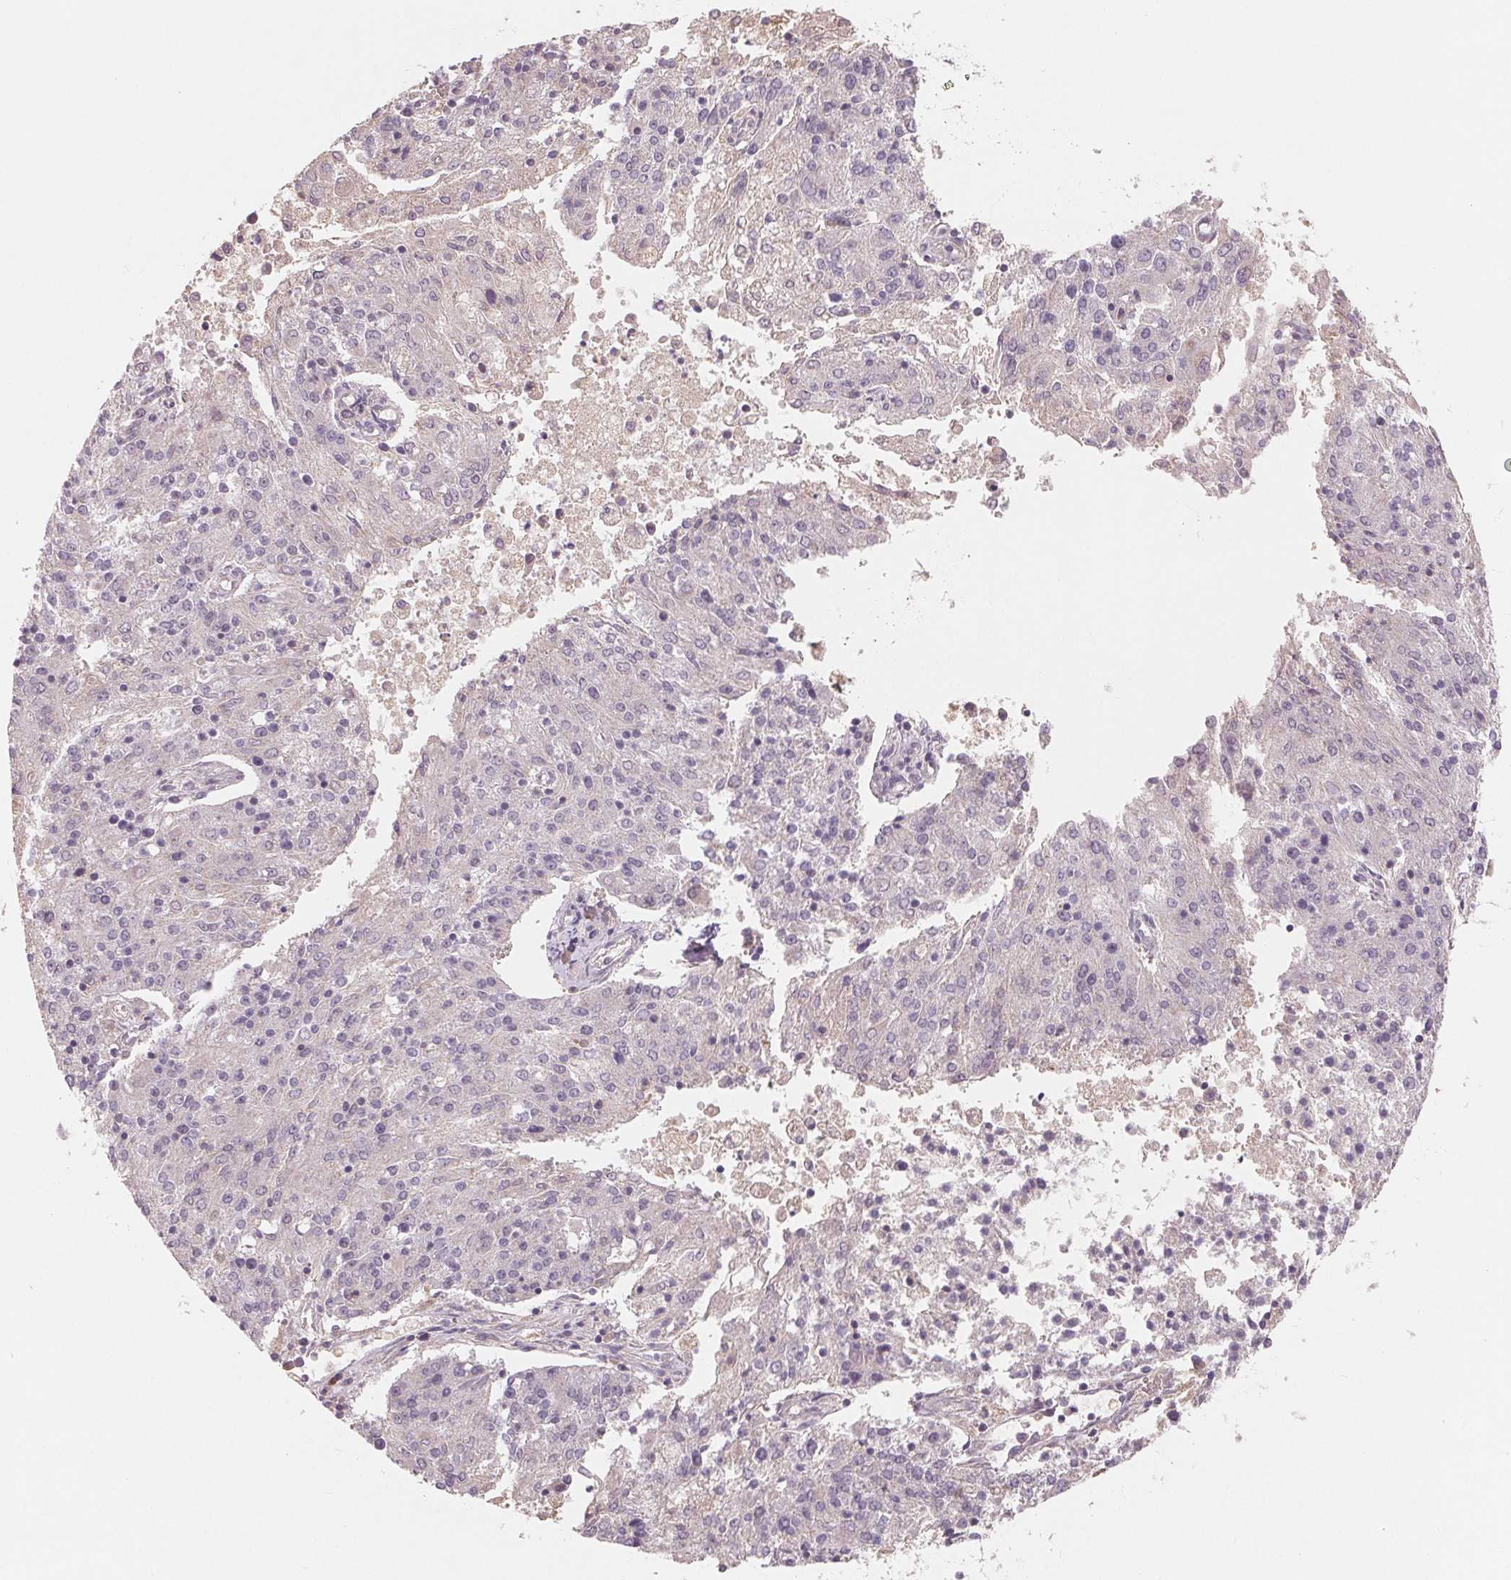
{"staining": {"intensity": "negative", "quantity": "none", "location": "none"}, "tissue": "endometrial cancer", "cell_type": "Tumor cells", "image_type": "cancer", "snomed": [{"axis": "morphology", "description": "Adenocarcinoma, NOS"}, {"axis": "topography", "description": "Endometrium"}], "caption": "Tumor cells are negative for brown protein staining in endometrial cancer.", "gene": "AQP8", "patient": {"sex": "female", "age": 82}}